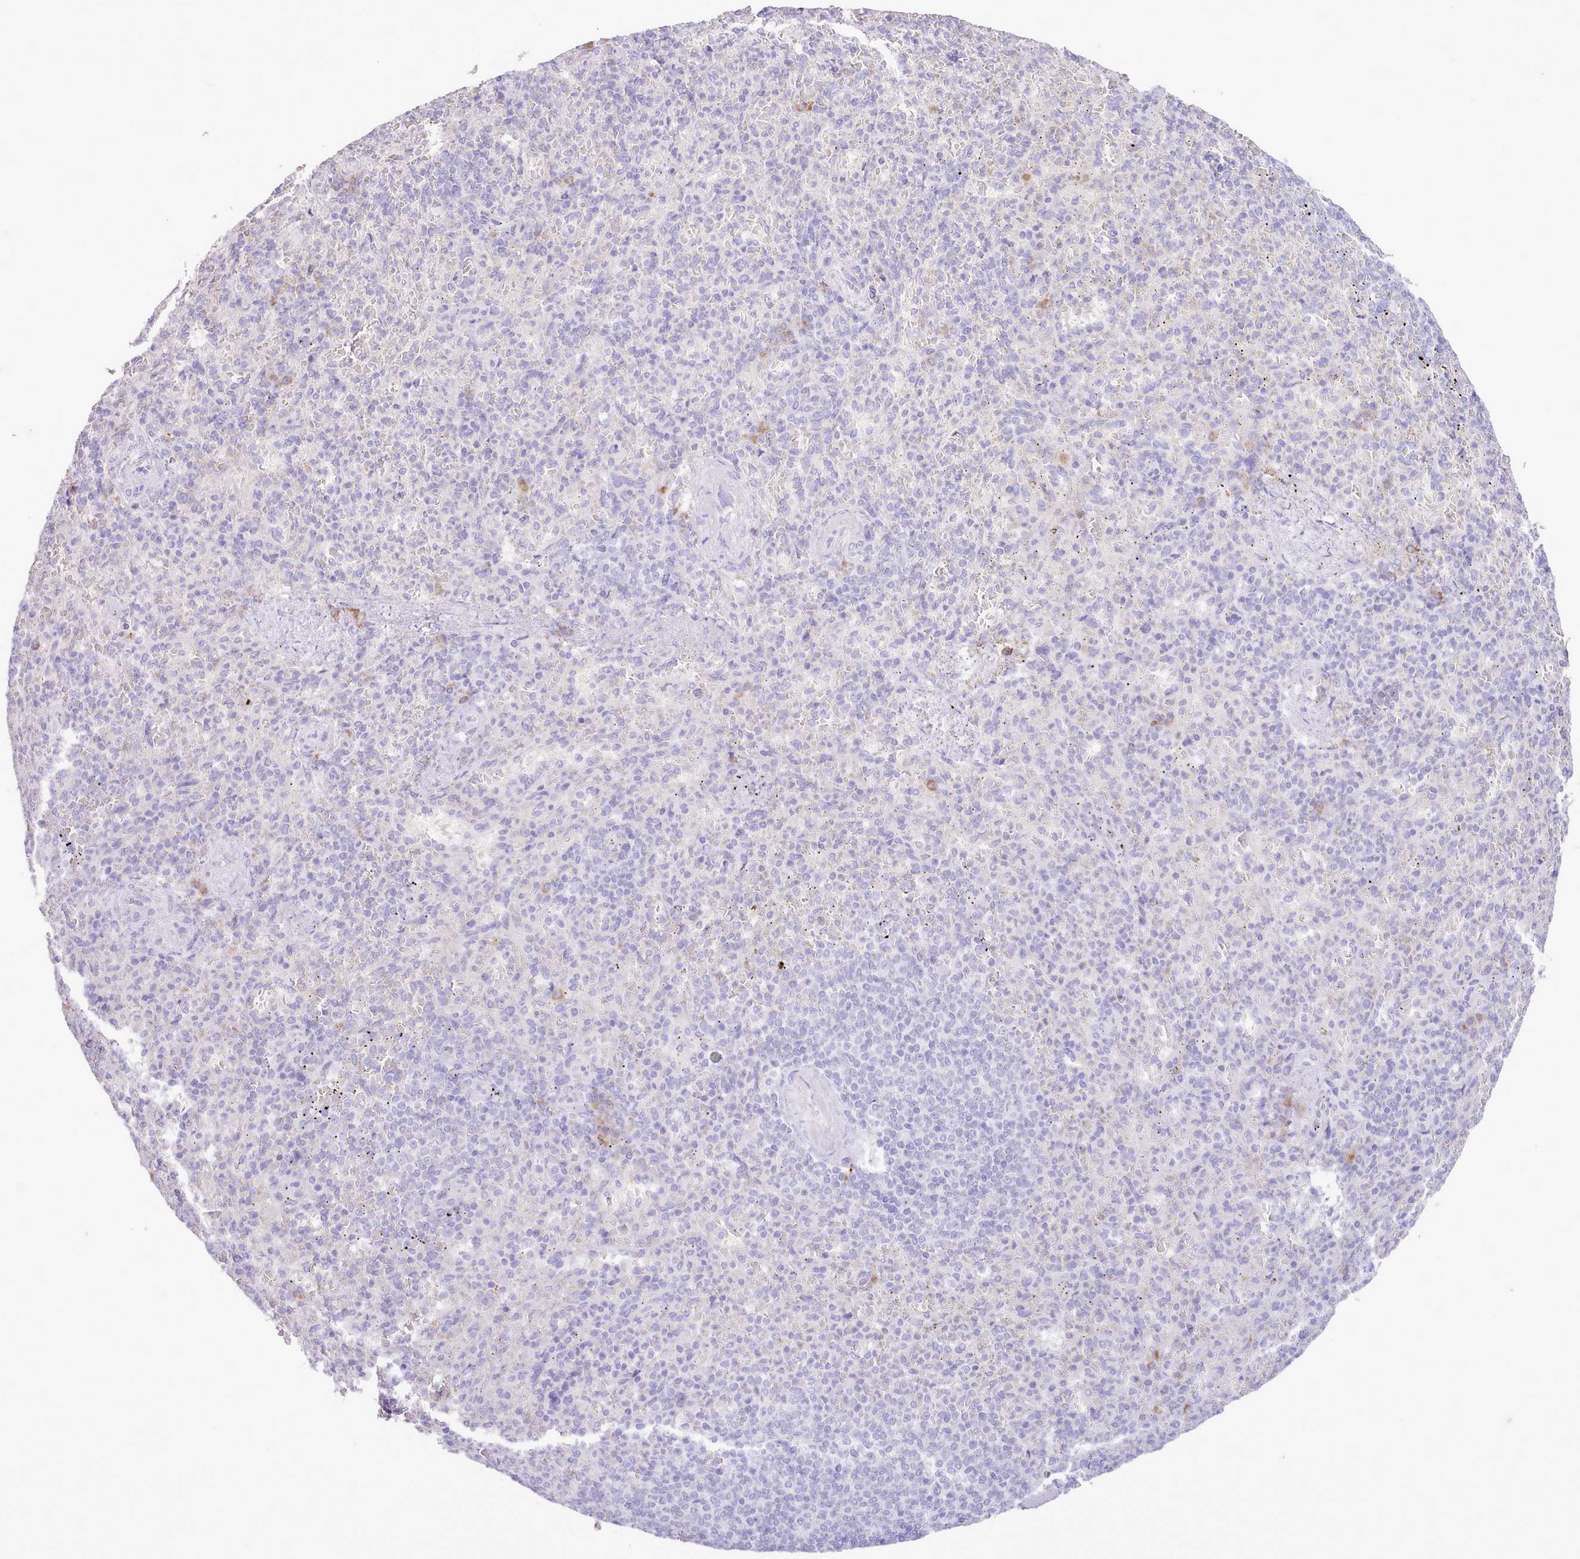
{"staining": {"intensity": "negative", "quantity": "none", "location": "none"}, "tissue": "spleen", "cell_type": "Cells in red pulp", "image_type": "normal", "snomed": [{"axis": "morphology", "description": "Normal tissue, NOS"}, {"axis": "topography", "description": "Spleen"}], "caption": "There is no significant positivity in cells in red pulp of spleen. (Brightfield microscopy of DAB immunohistochemistry (IHC) at high magnification).", "gene": "CCL1", "patient": {"sex": "female", "age": 74}}